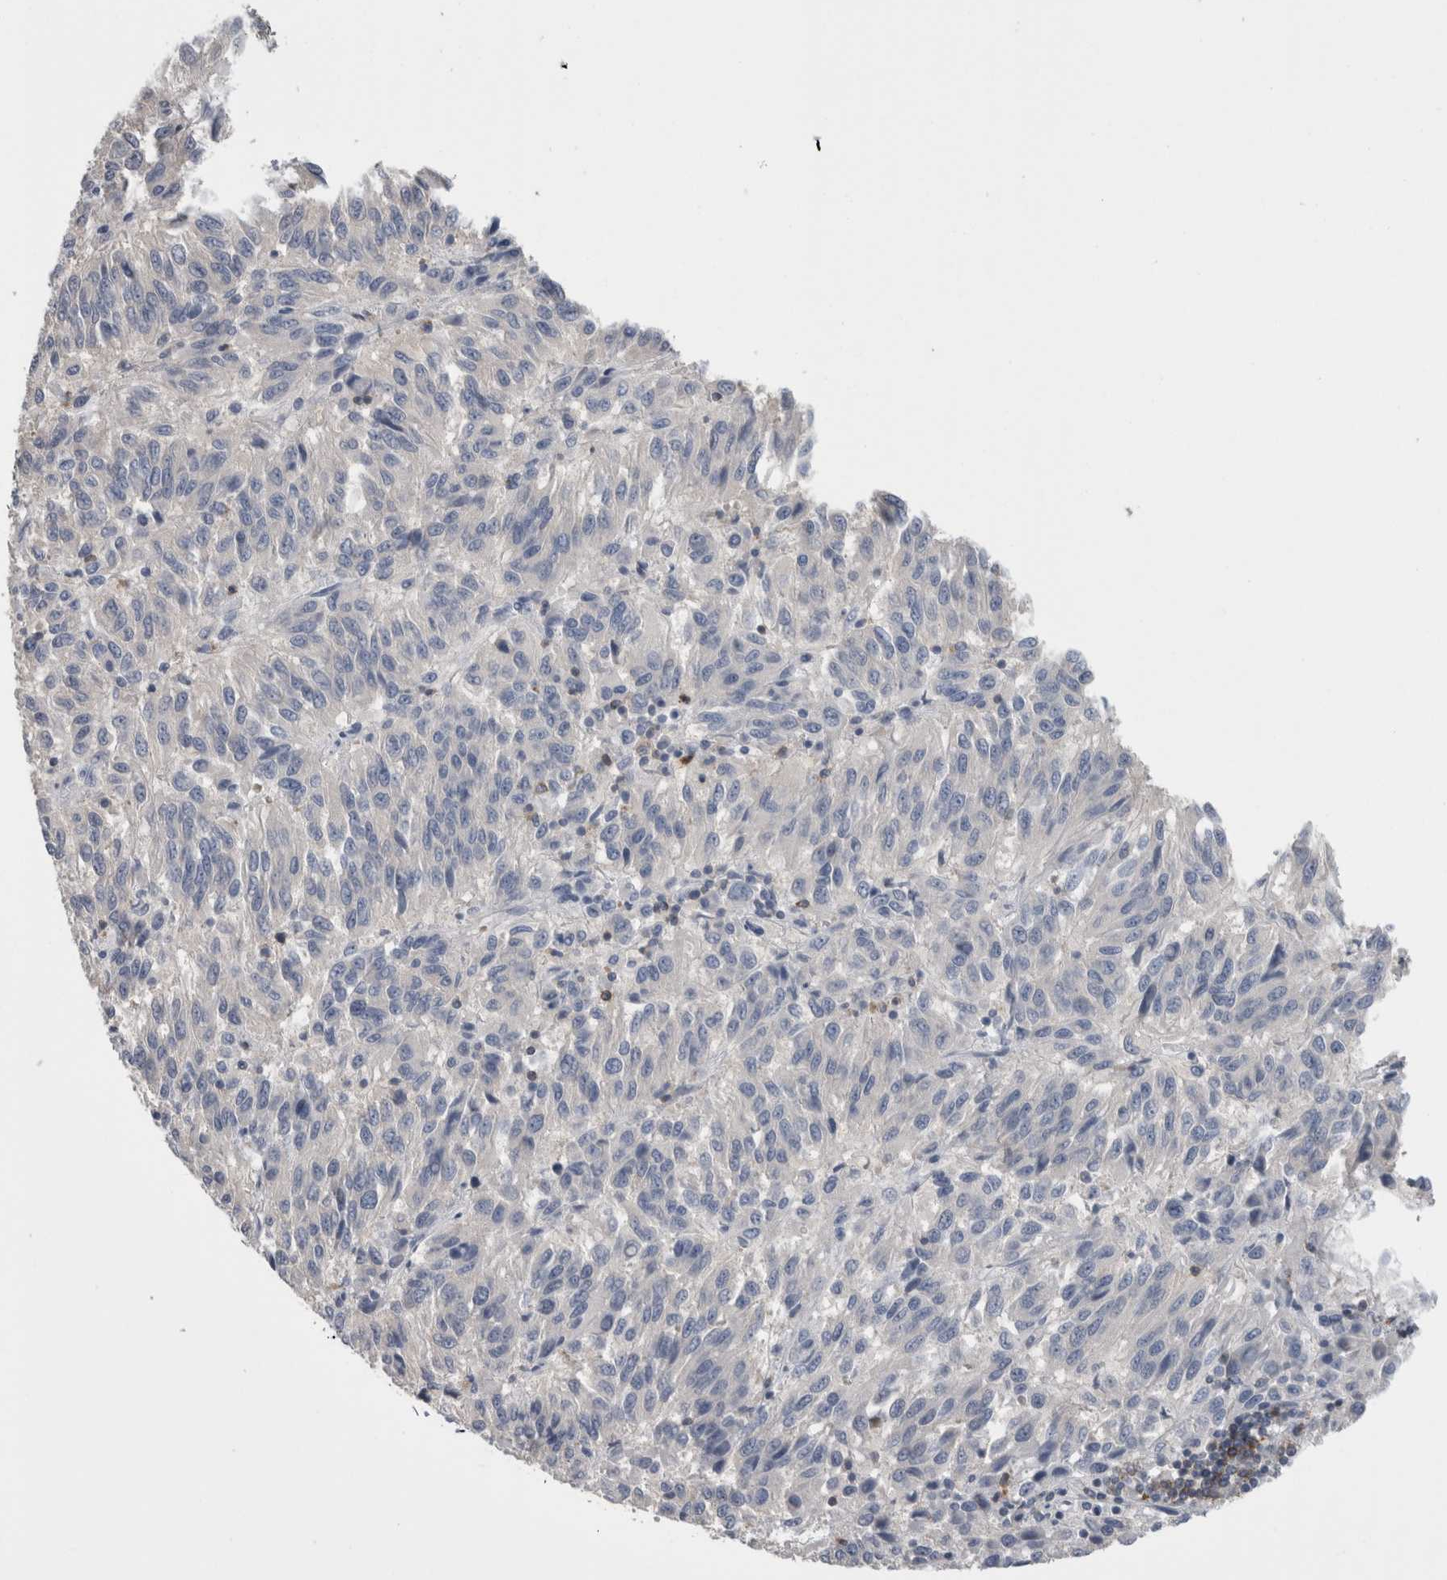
{"staining": {"intensity": "negative", "quantity": "none", "location": "none"}, "tissue": "melanoma", "cell_type": "Tumor cells", "image_type": "cancer", "snomed": [{"axis": "morphology", "description": "Malignant melanoma, Metastatic site"}, {"axis": "topography", "description": "Lung"}], "caption": "There is no significant staining in tumor cells of malignant melanoma (metastatic site). (IHC, brightfield microscopy, high magnification).", "gene": "DCTN6", "patient": {"sex": "male", "age": 64}}